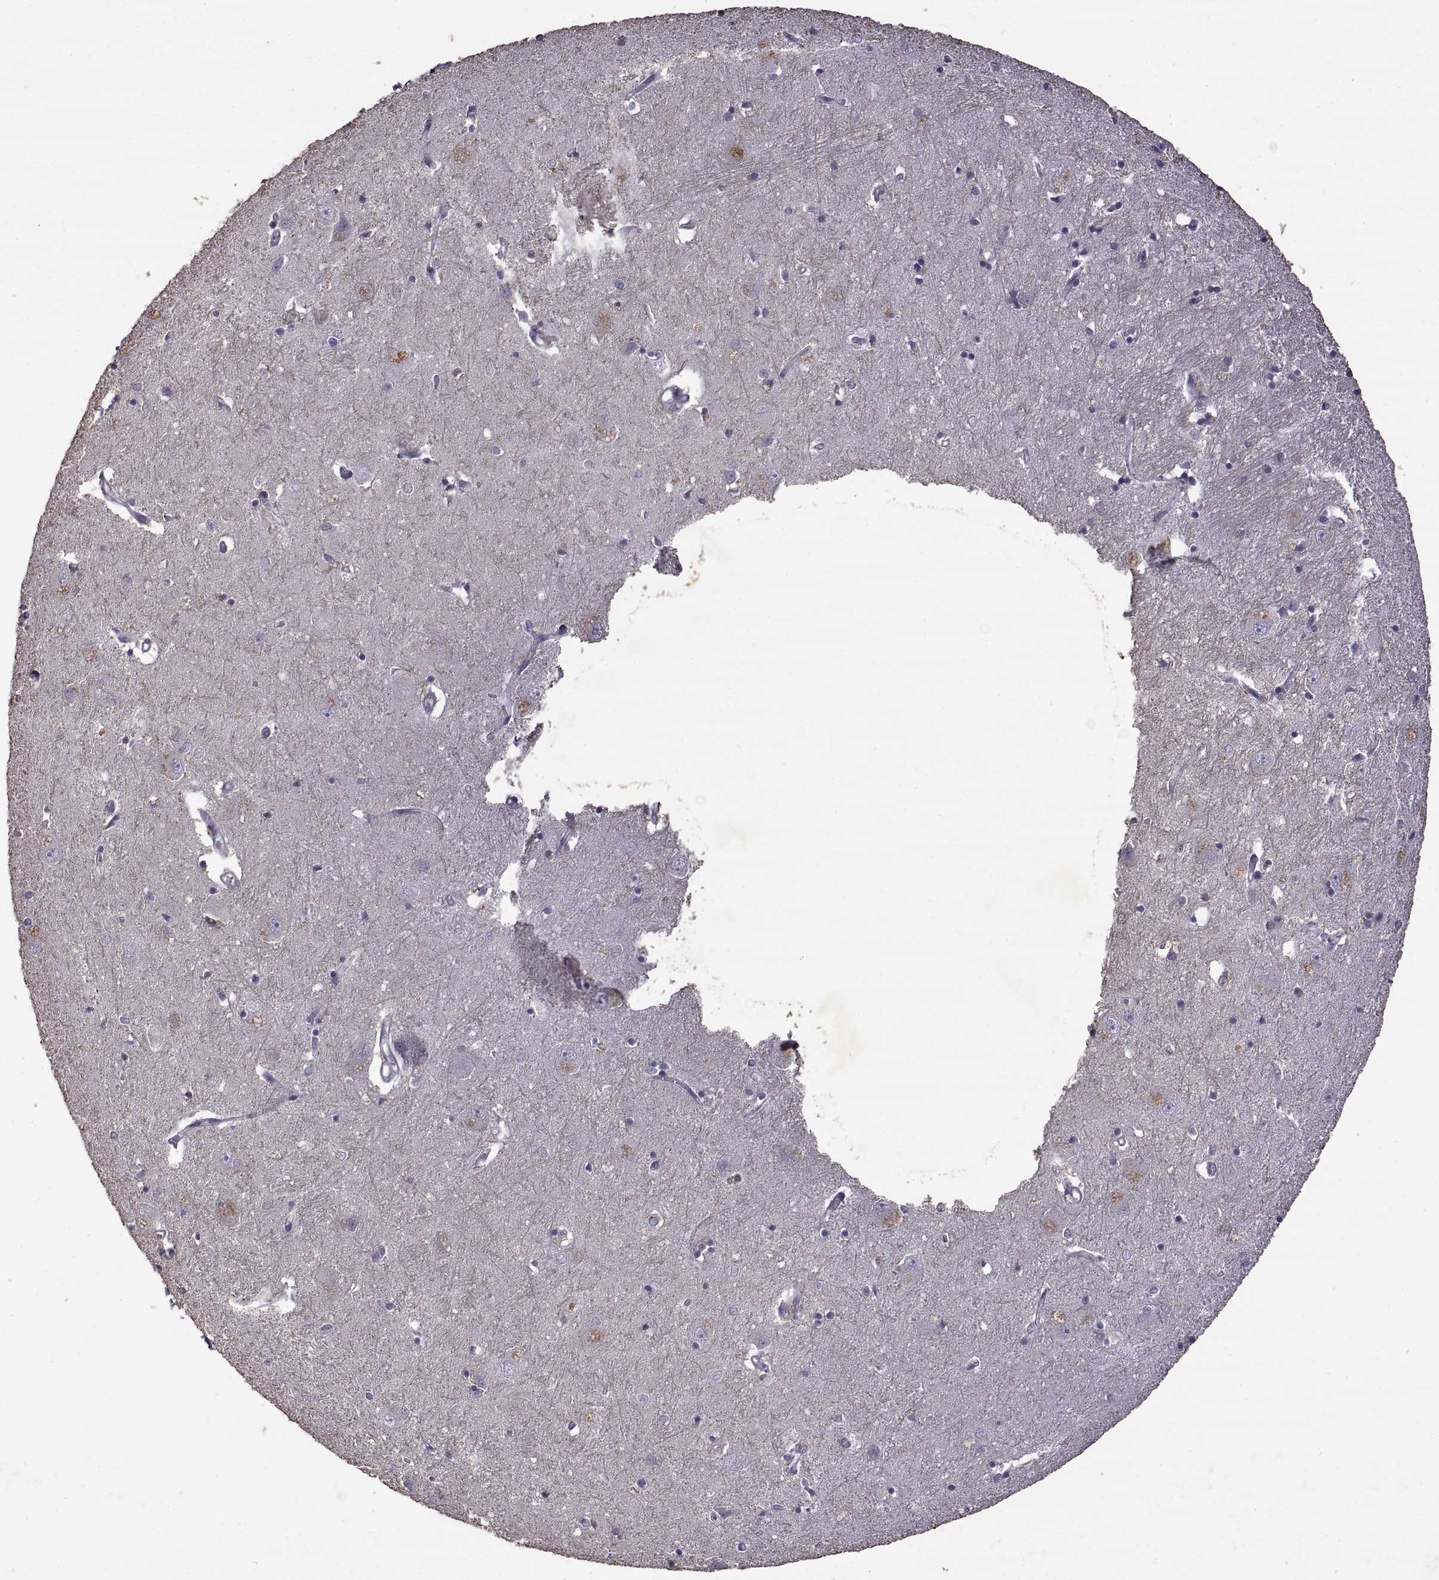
{"staining": {"intensity": "negative", "quantity": "none", "location": "none"}, "tissue": "caudate", "cell_type": "Glial cells", "image_type": "normal", "snomed": [{"axis": "morphology", "description": "Normal tissue, NOS"}, {"axis": "topography", "description": "Lateral ventricle wall"}], "caption": "A high-resolution histopathology image shows immunohistochemistry staining of unremarkable caudate, which shows no significant positivity in glial cells.", "gene": "DEFB136", "patient": {"sex": "male", "age": 54}}